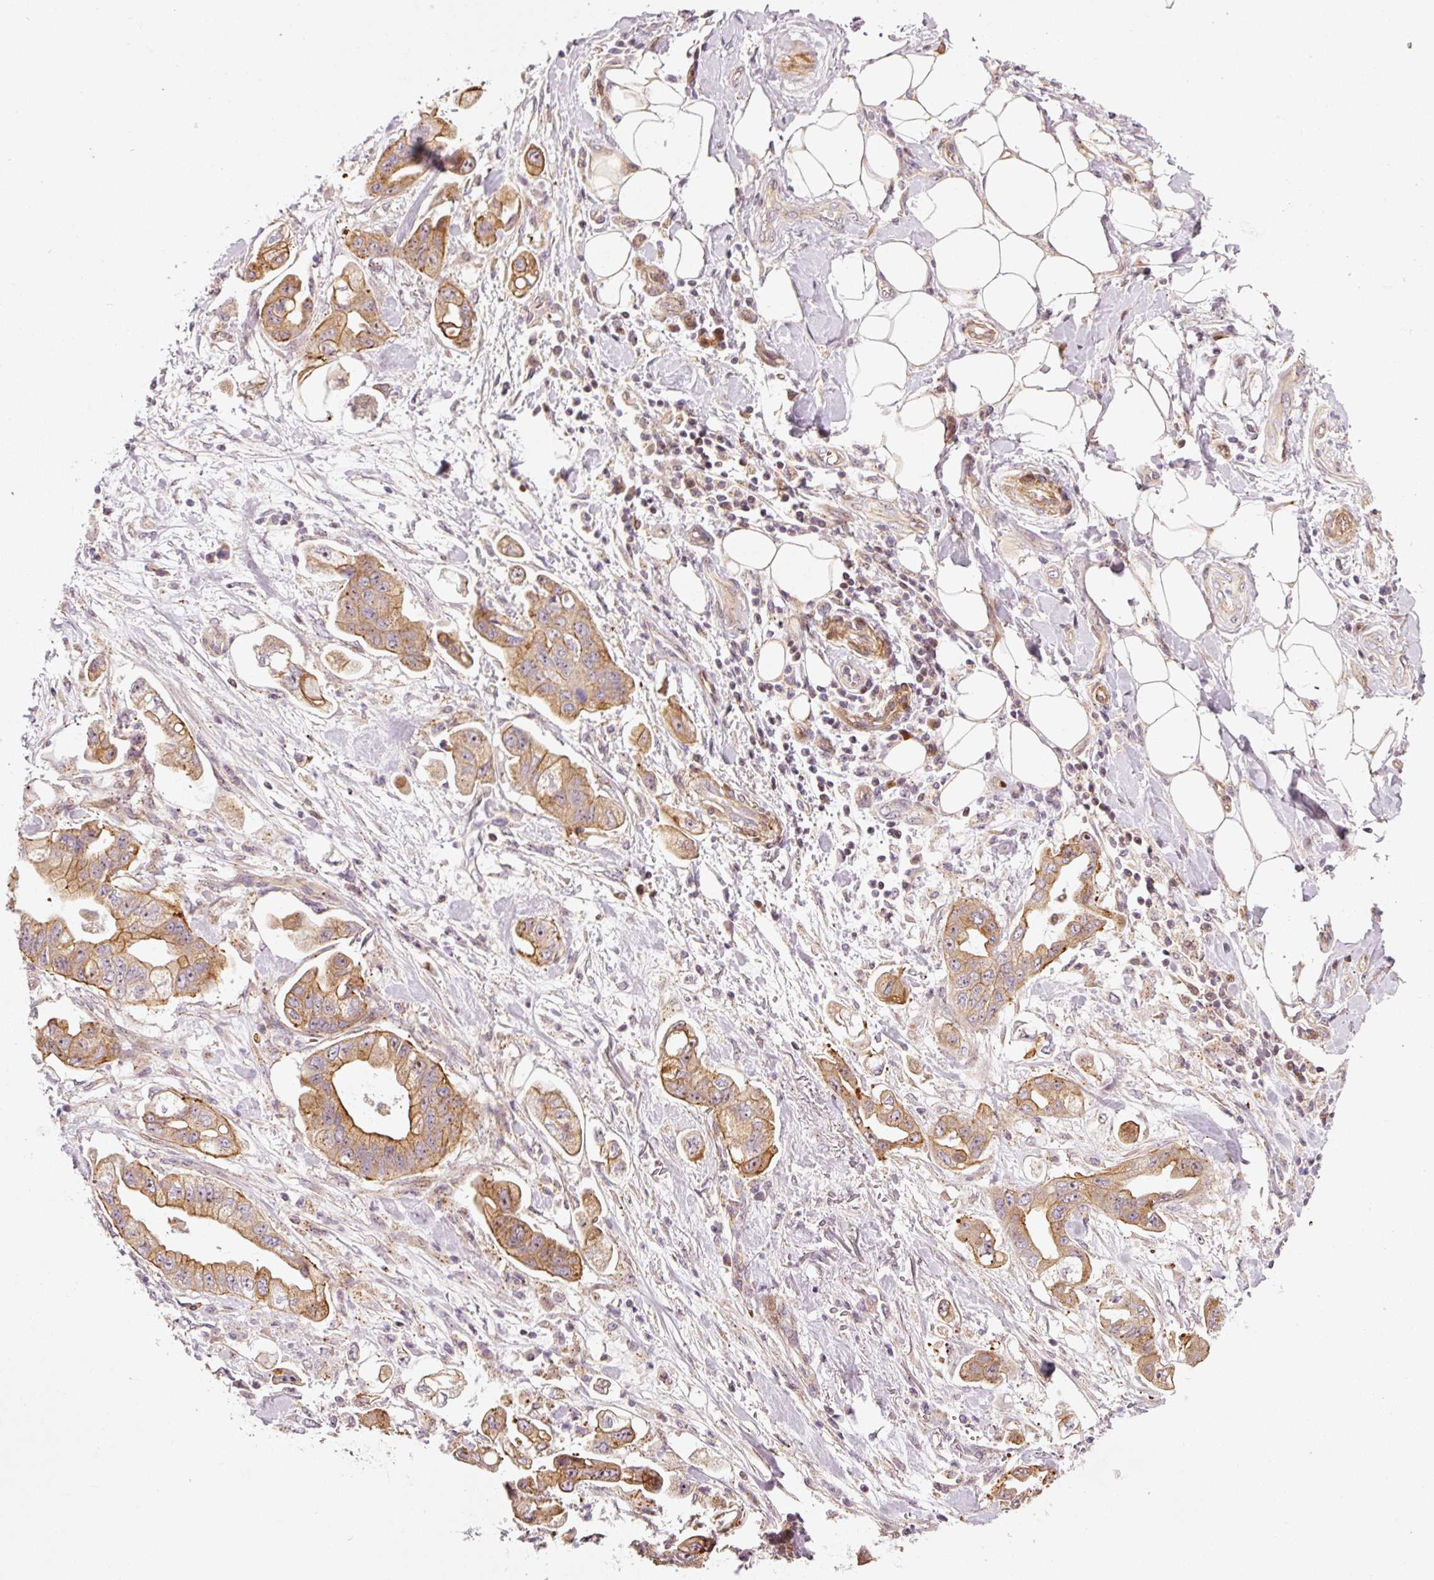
{"staining": {"intensity": "moderate", "quantity": ">75%", "location": "cytoplasmic/membranous"}, "tissue": "stomach cancer", "cell_type": "Tumor cells", "image_type": "cancer", "snomed": [{"axis": "morphology", "description": "Adenocarcinoma, NOS"}, {"axis": "topography", "description": "Stomach"}], "caption": "Brown immunohistochemical staining in stomach adenocarcinoma displays moderate cytoplasmic/membranous positivity in about >75% of tumor cells.", "gene": "ANKRD20A1", "patient": {"sex": "male", "age": 62}}